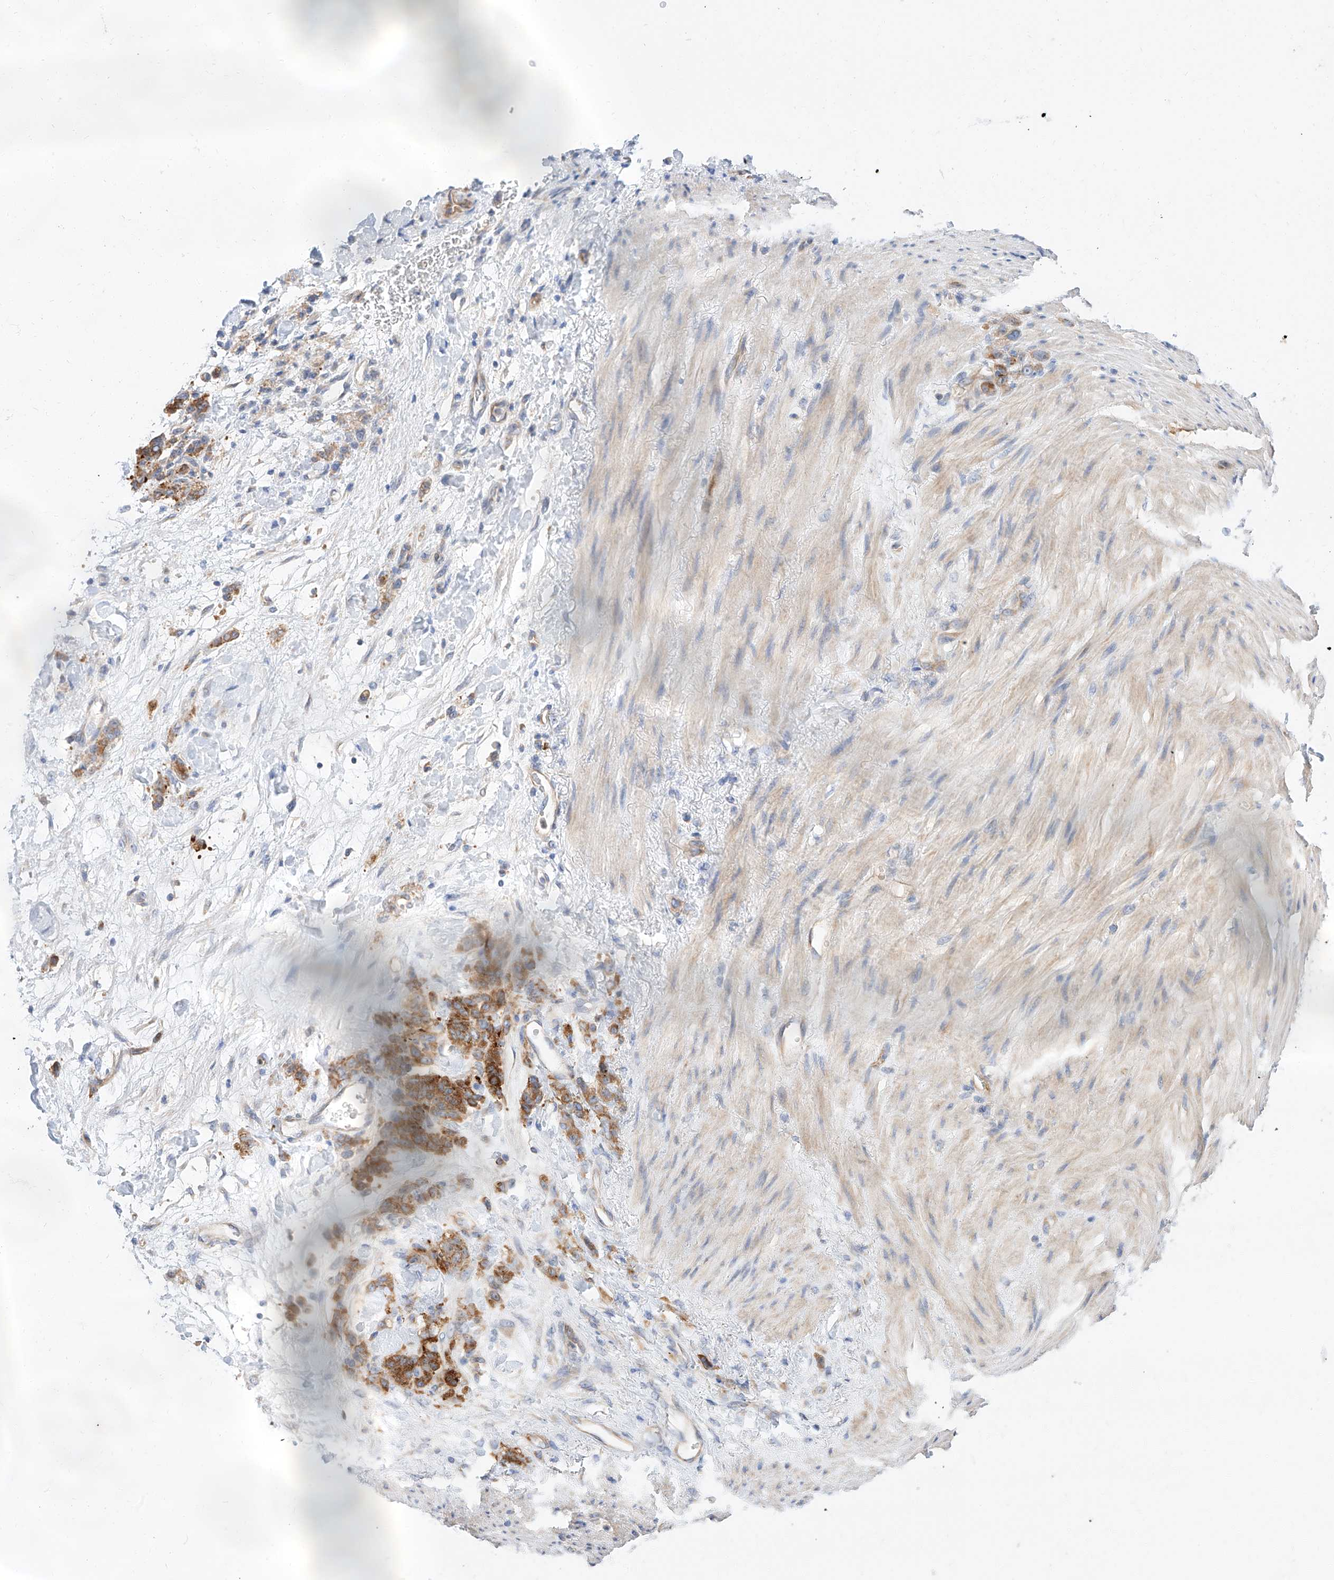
{"staining": {"intensity": "moderate", "quantity": ">75%", "location": "cytoplasmic/membranous"}, "tissue": "stomach cancer", "cell_type": "Tumor cells", "image_type": "cancer", "snomed": [{"axis": "morphology", "description": "Normal tissue, NOS"}, {"axis": "morphology", "description": "Adenocarcinoma, NOS"}, {"axis": "topography", "description": "Stomach"}], "caption": "Stomach cancer stained for a protein exhibits moderate cytoplasmic/membranous positivity in tumor cells.", "gene": "GLMN", "patient": {"sex": "male", "age": 82}}